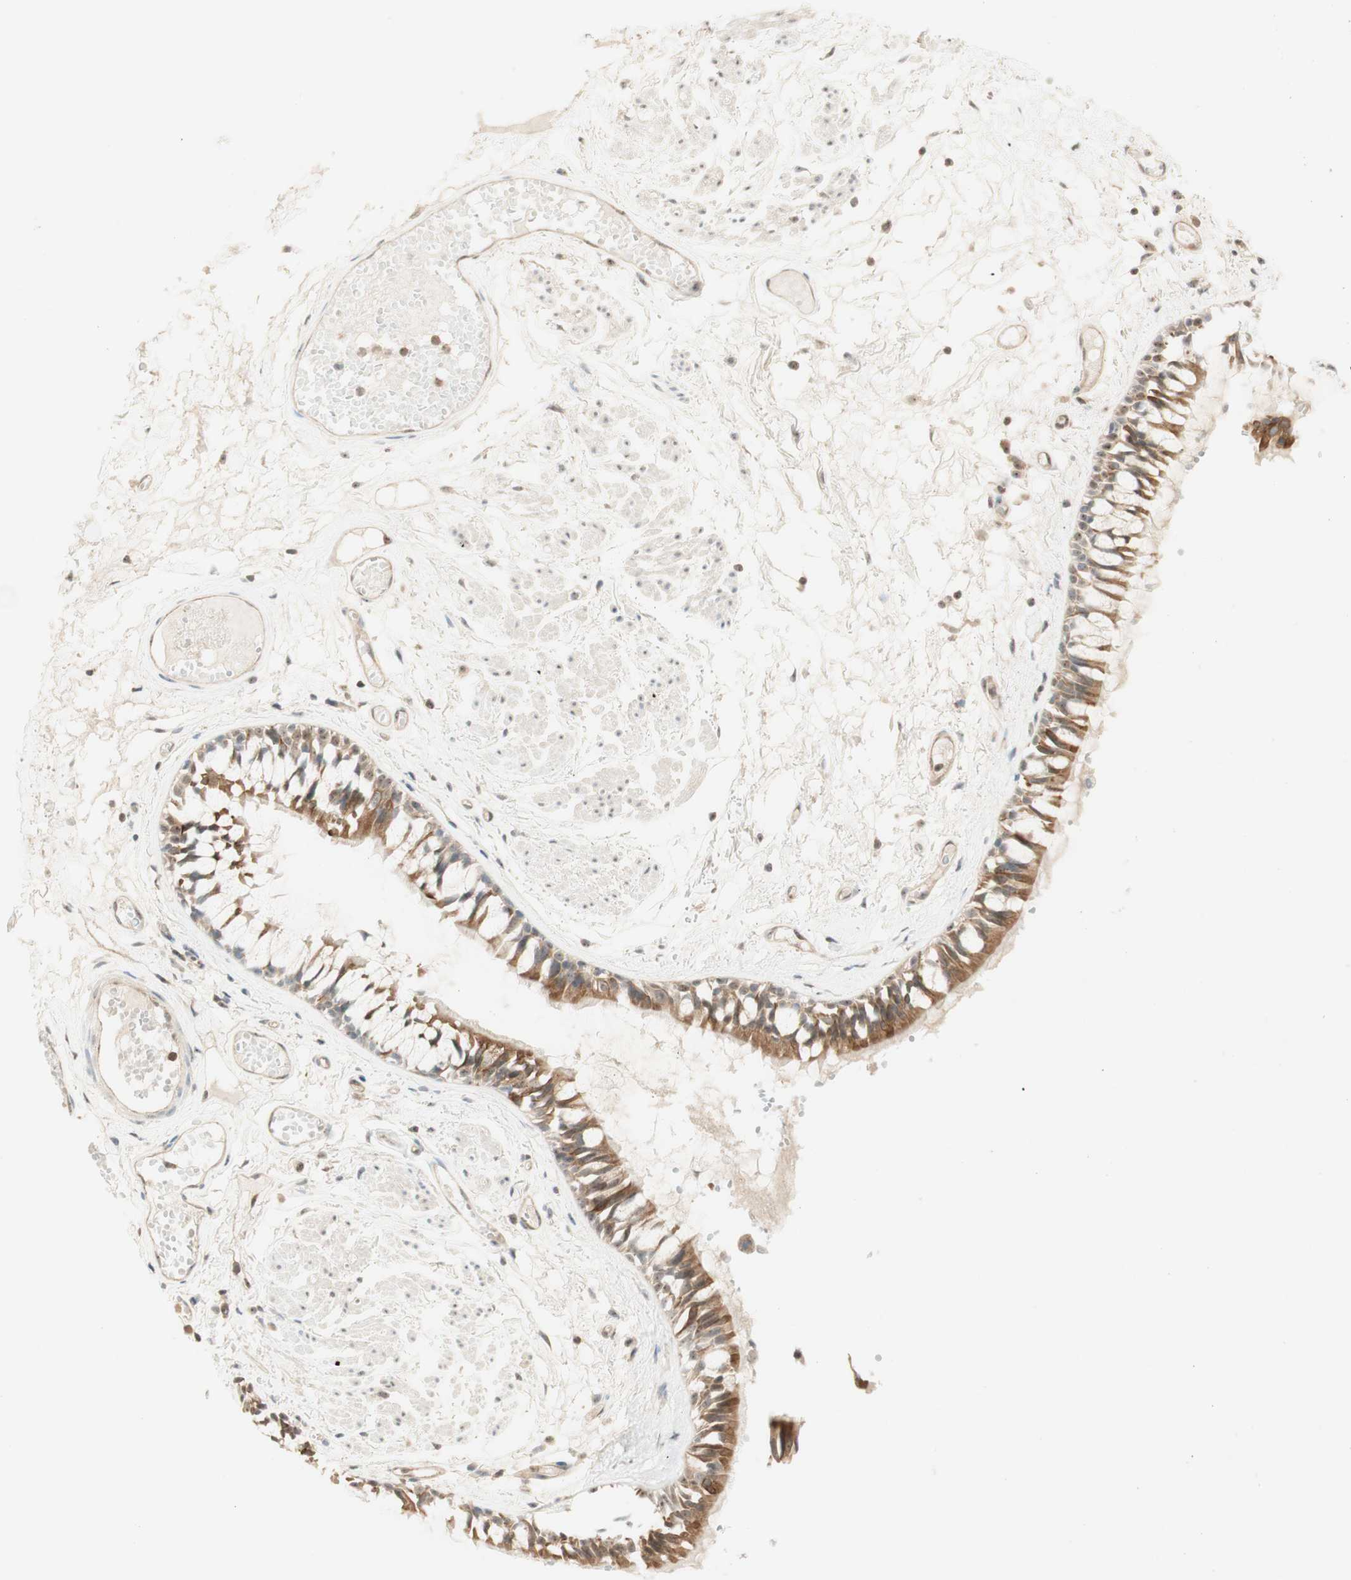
{"staining": {"intensity": "moderate", "quantity": ">75%", "location": "cytoplasmic/membranous"}, "tissue": "bronchus", "cell_type": "Respiratory epithelial cells", "image_type": "normal", "snomed": [{"axis": "morphology", "description": "Normal tissue, NOS"}, {"axis": "morphology", "description": "Inflammation, NOS"}, {"axis": "topography", "description": "Cartilage tissue"}, {"axis": "topography", "description": "Lung"}], "caption": "Immunohistochemical staining of benign bronchus demonstrates medium levels of moderate cytoplasmic/membranous expression in about >75% of respiratory epithelial cells.", "gene": "SPINT2", "patient": {"sex": "male", "age": 71}}